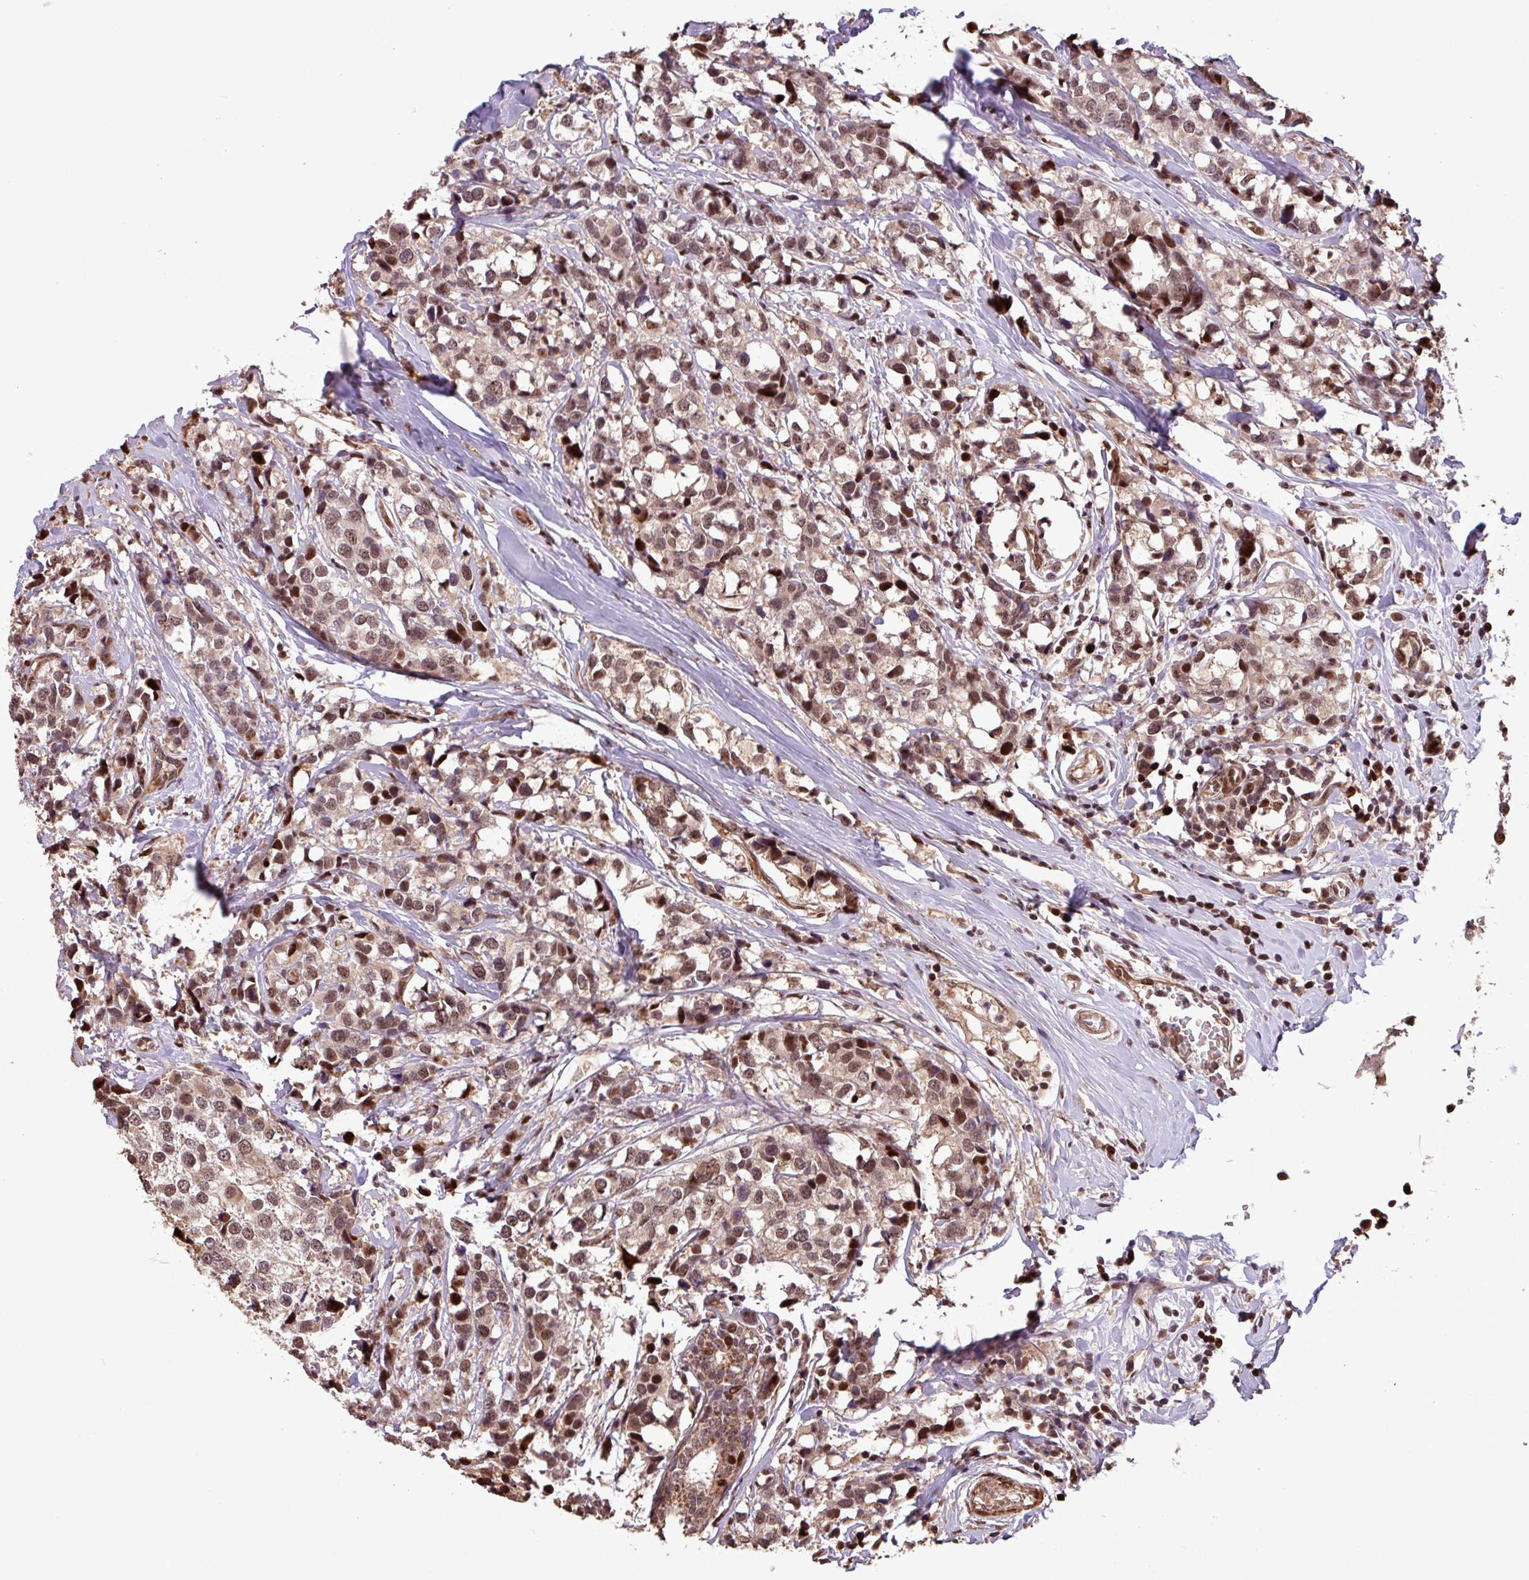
{"staining": {"intensity": "moderate", "quantity": ">75%", "location": "nuclear"}, "tissue": "breast cancer", "cell_type": "Tumor cells", "image_type": "cancer", "snomed": [{"axis": "morphology", "description": "Lobular carcinoma"}, {"axis": "topography", "description": "Breast"}], "caption": "Immunohistochemical staining of human breast lobular carcinoma shows medium levels of moderate nuclear staining in approximately >75% of tumor cells. (DAB IHC with brightfield microscopy, high magnification).", "gene": "SLC22A24", "patient": {"sex": "female", "age": 59}}